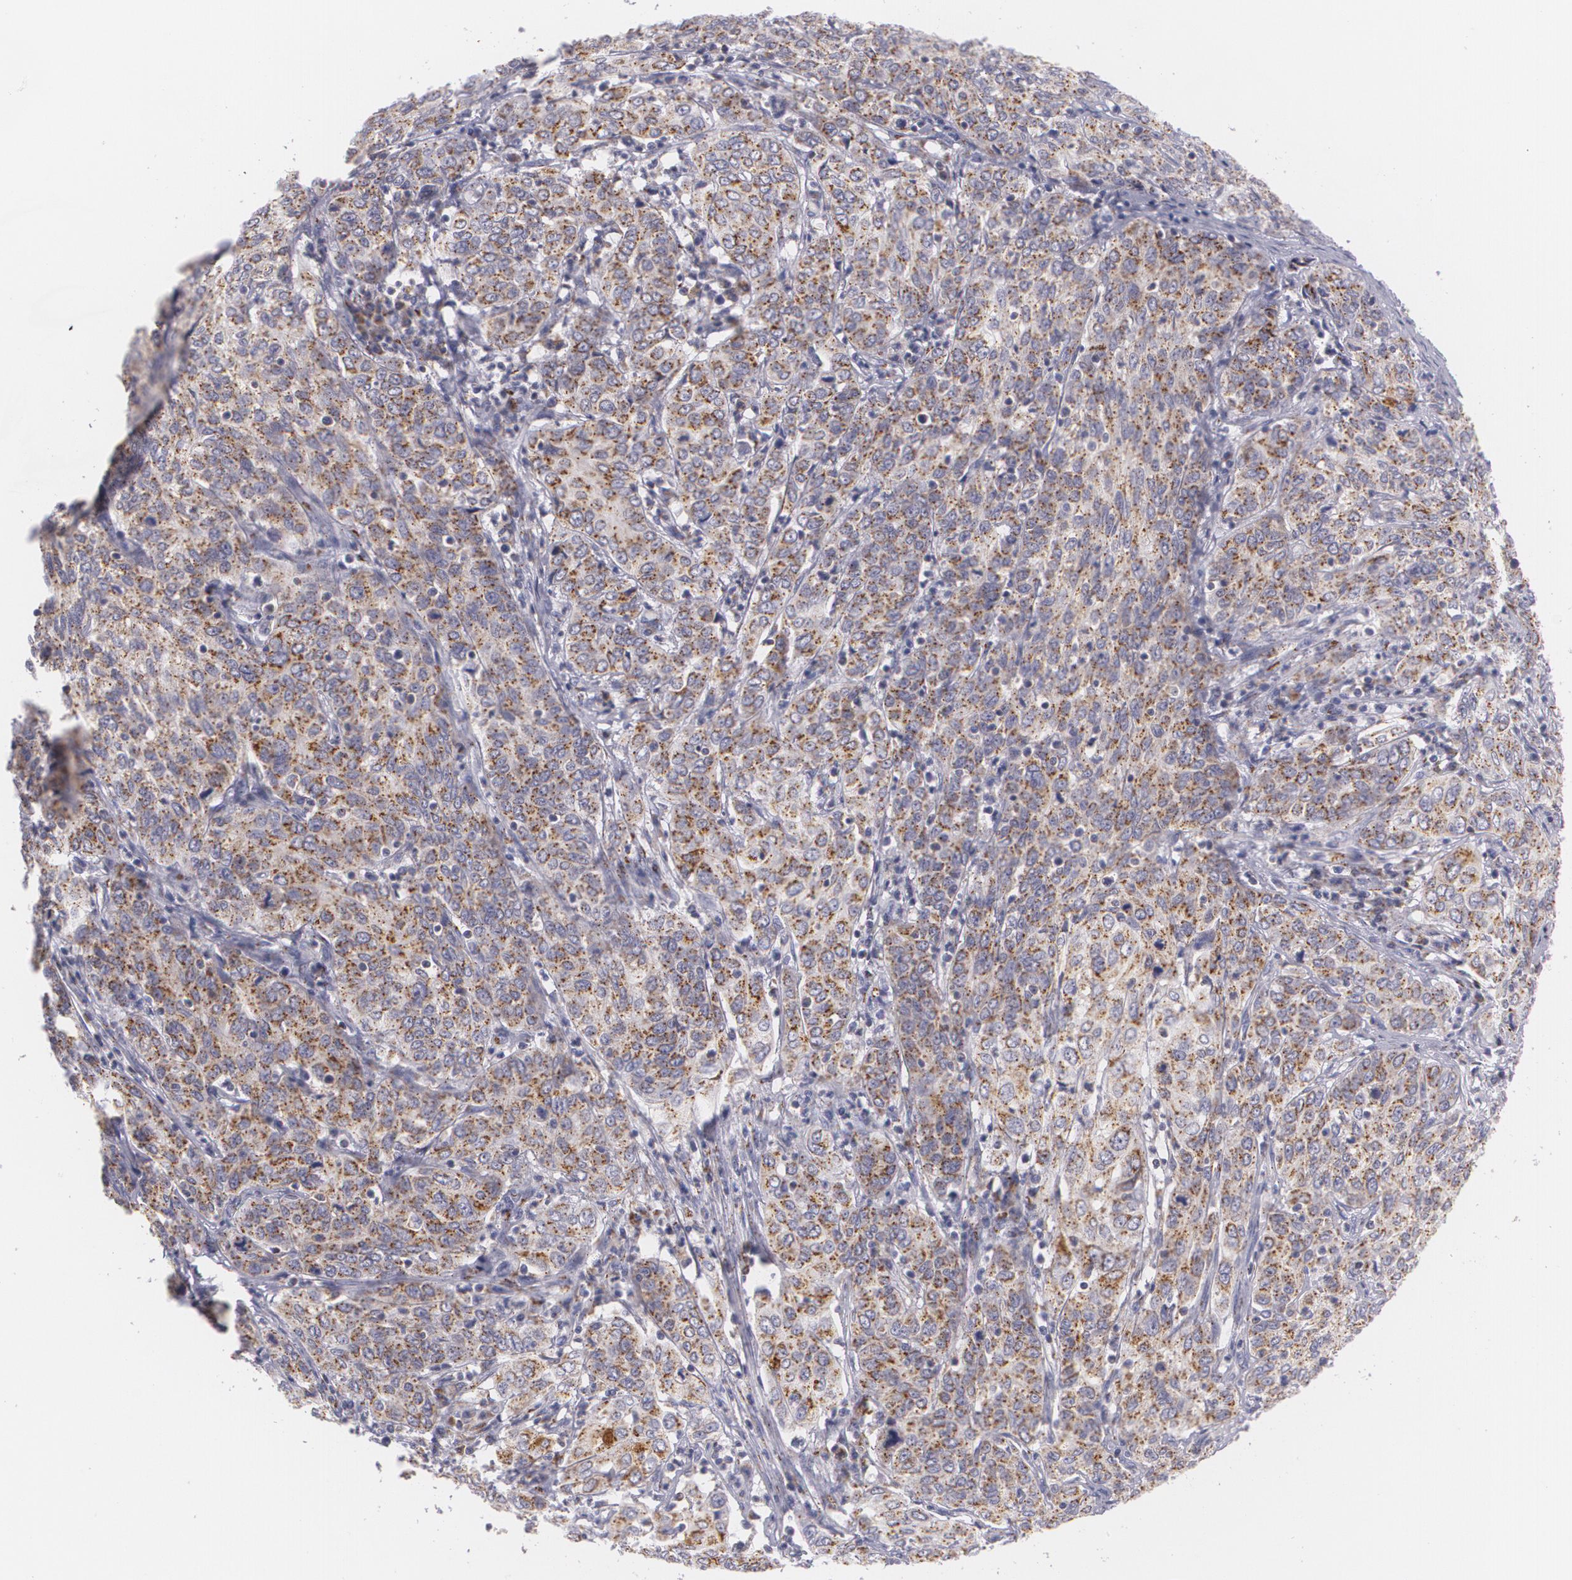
{"staining": {"intensity": "moderate", "quantity": ">75%", "location": "cytoplasmic/membranous"}, "tissue": "cervical cancer", "cell_type": "Tumor cells", "image_type": "cancer", "snomed": [{"axis": "morphology", "description": "Squamous cell carcinoma, NOS"}, {"axis": "topography", "description": "Cervix"}], "caption": "This is an image of immunohistochemistry staining of cervical cancer, which shows moderate expression in the cytoplasmic/membranous of tumor cells.", "gene": "CILK1", "patient": {"sex": "female", "age": 38}}